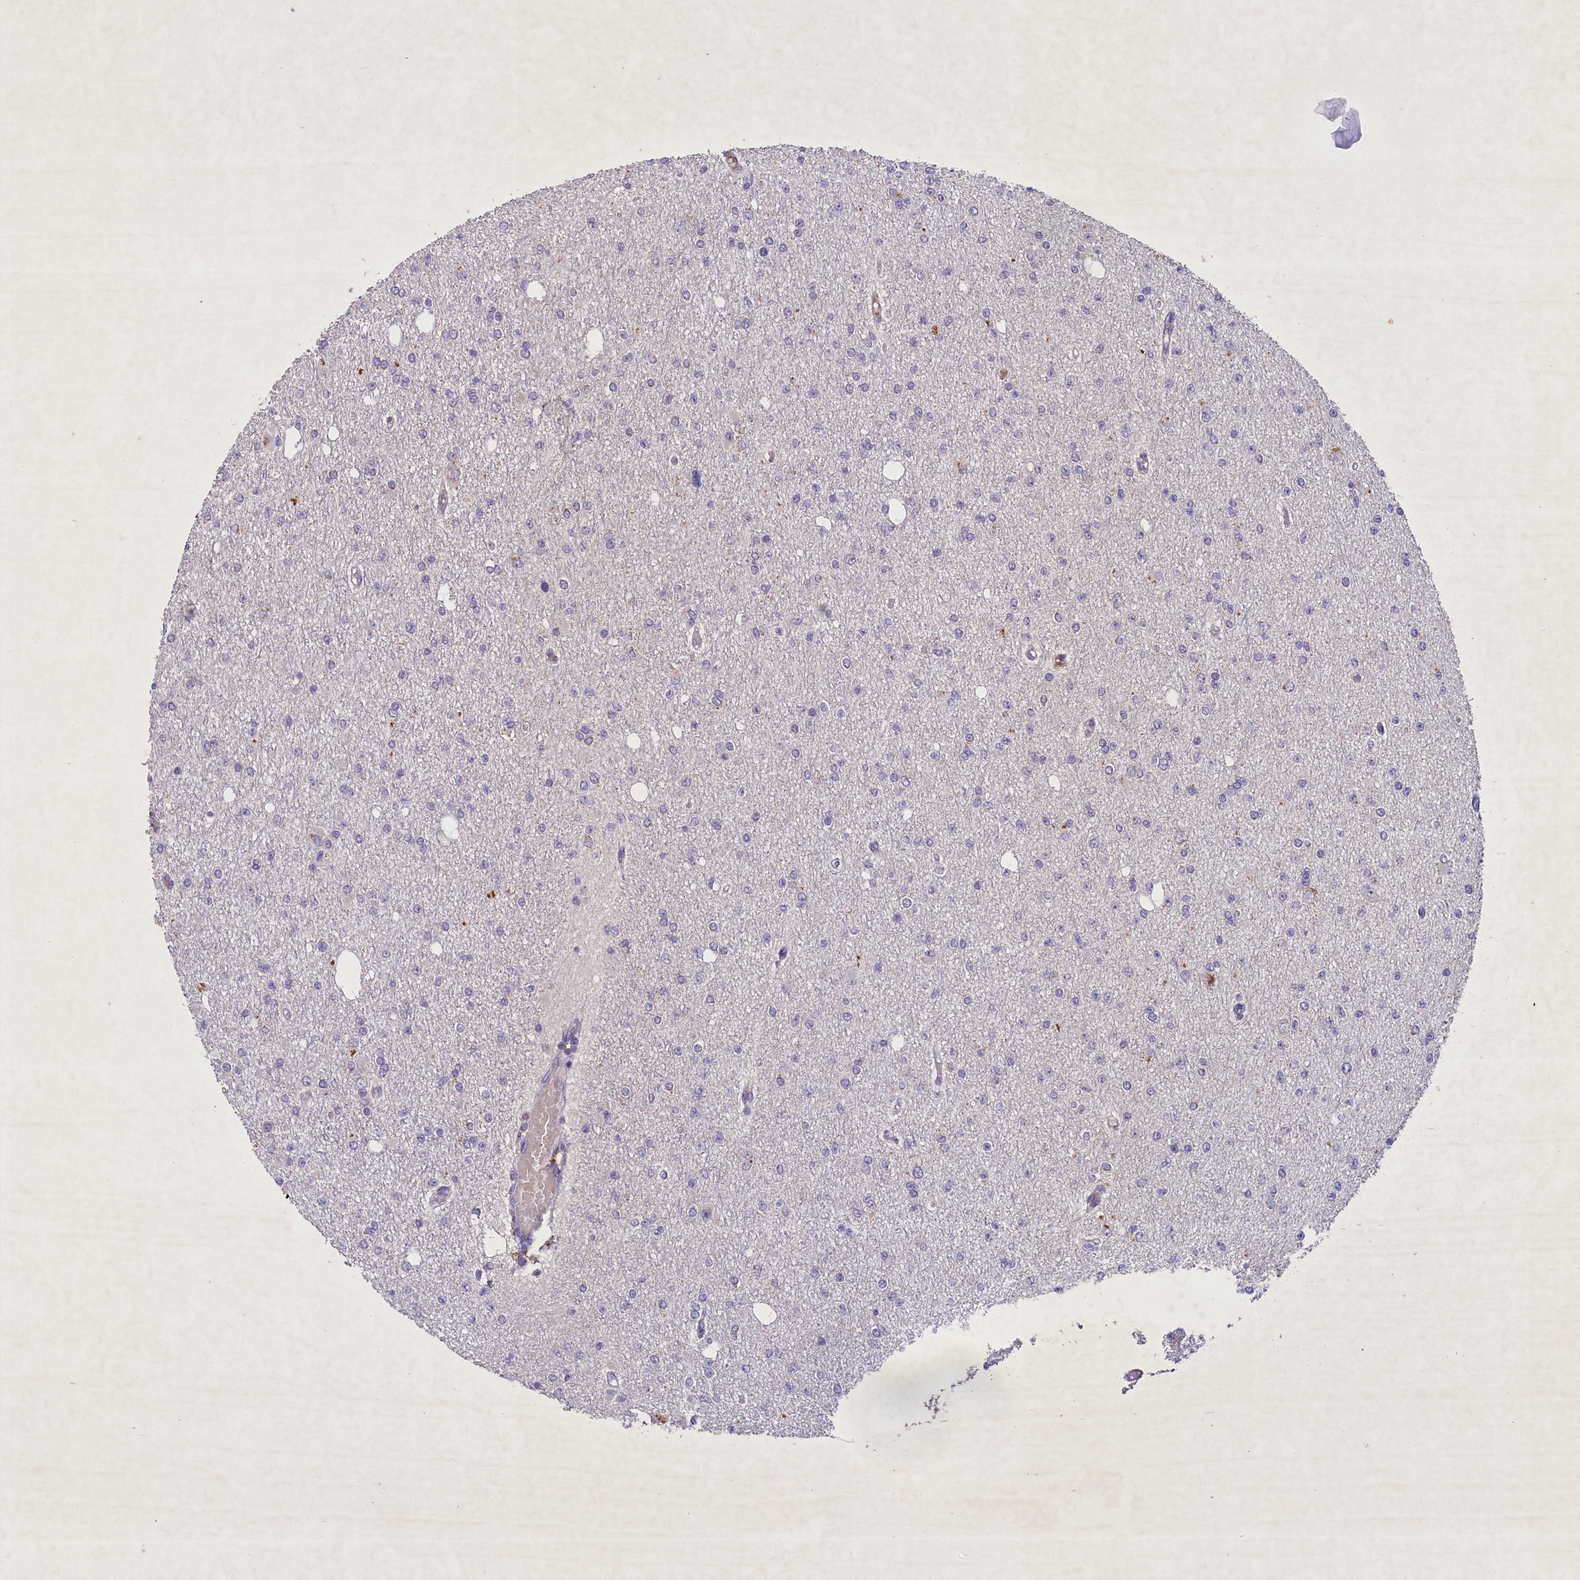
{"staining": {"intensity": "negative", "quantity": "none", "location": "none"}, "tissue": "glioma", "cell_type": "Tumor cells", "image_type": "cancer", "snomed": [{"axis": "morphology", "description": "Glioma, malignant, Low grade"}, {"axis": "topography", "description": "Brain"}], "caption": "Tumor cells show no significant positivity in low-grade glioma (malignant).", "gene": "PMPCB", "patient": {"sex": "female", "age": 22}}